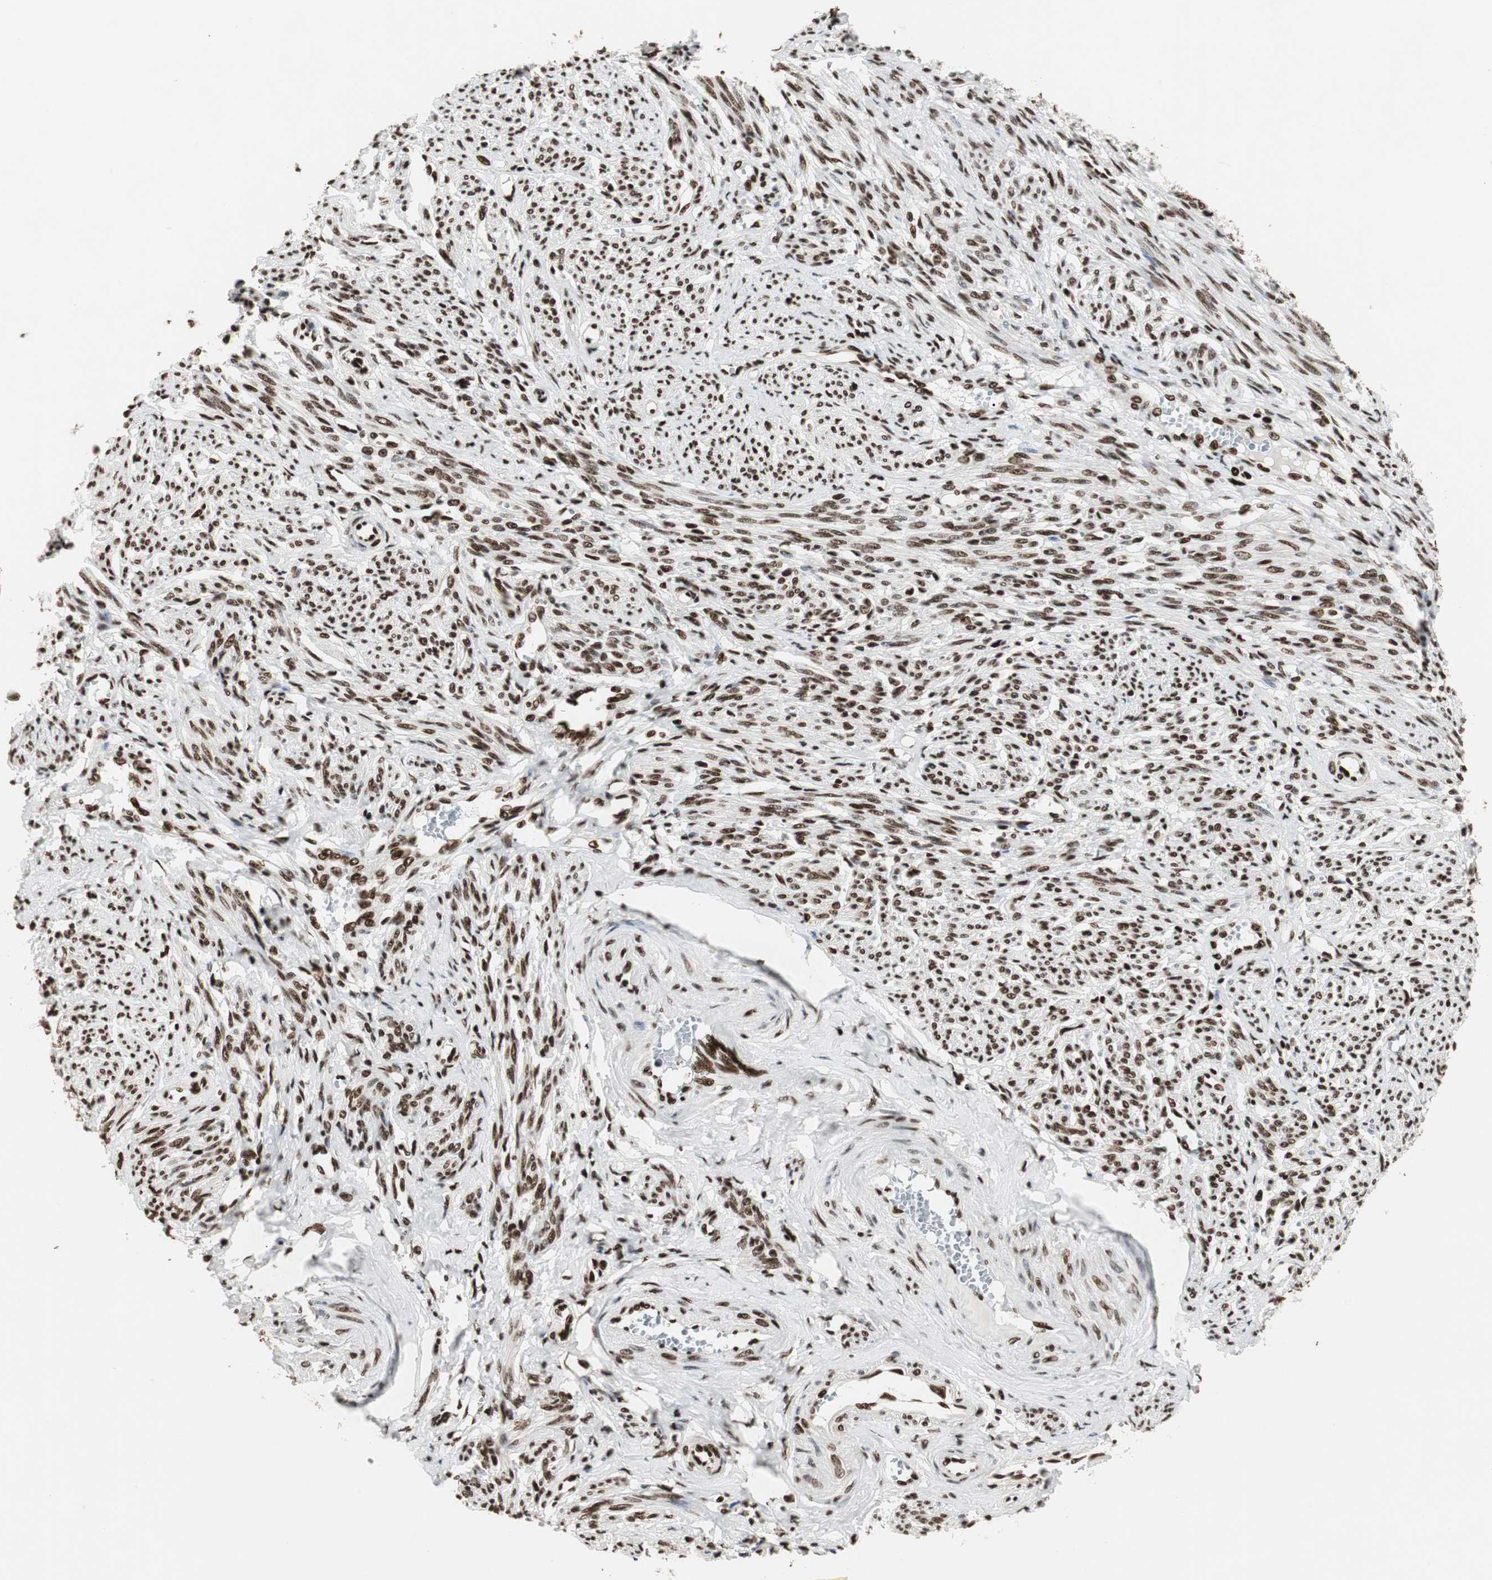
{"staining": {"intensity": "strong", "quantity": ">75%", "location": "nuclear"}, "tissue": "smooth muscle", "cell_type": "Smooth muscle cells", "image_type": "normal", "snomed": [{"axis": "morphology", "description": "Normal tissue, NOS"}, {"axis": "topography", "description": "Smooth muscle"}], "caption": "Immunohistochemistry image of benign human smooth muscle stained for a protein (brown), which shows high levels of strong nuclear expression in approximately >75% of smooth muscle cells.", "gene": "MTA2", "patient": {"sex": "female", "age": 65}}